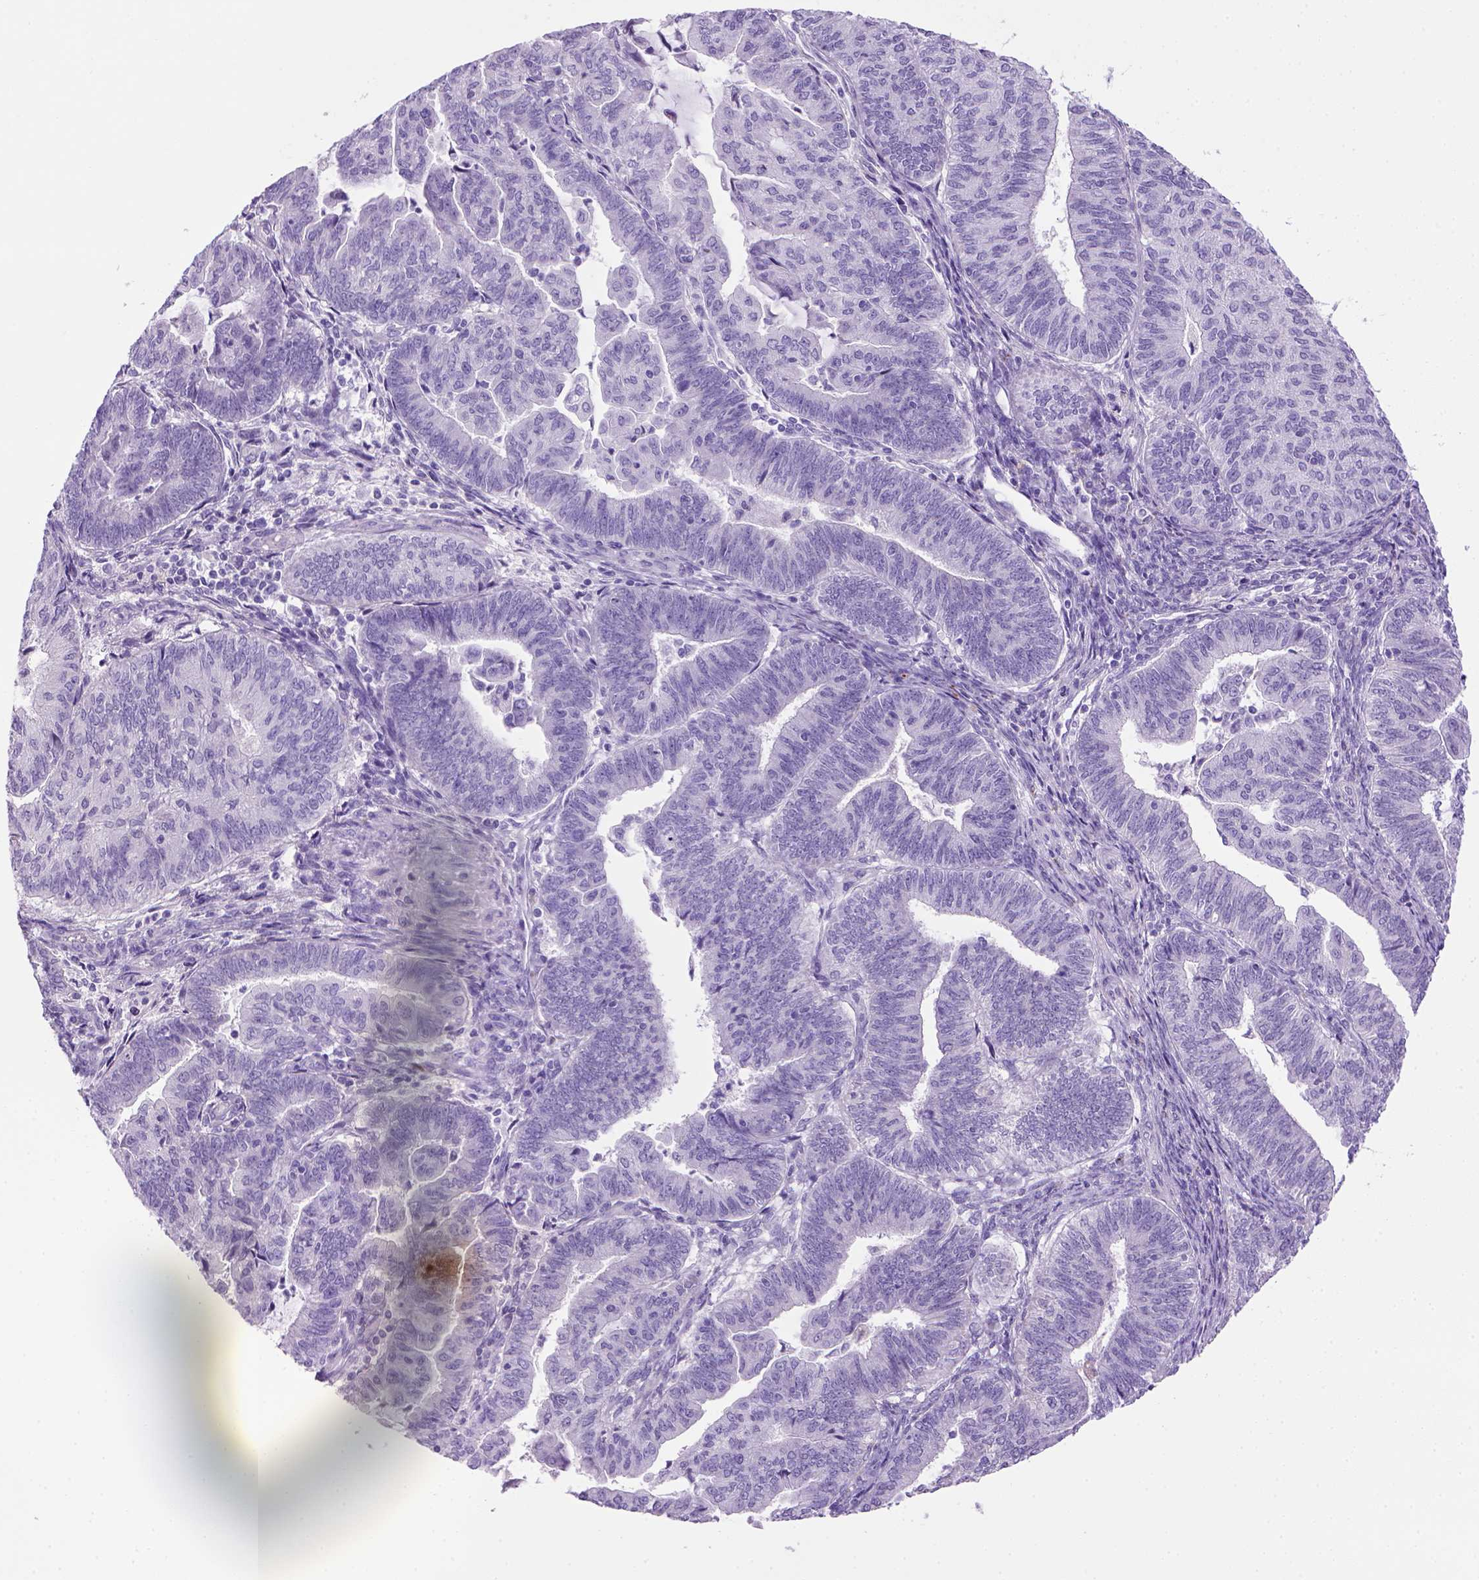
{"staining": {"intensity": "negative", "quantity": "none", "location": "none"}, "tissue": "endometrial cancer", "cell_type": "Tumor cells", "image_type": "cancer", "snomed": [{"axis": "morphology", "description": "Adenocarcinoma, NOS"}, {"axis": "topography", "description": "Endometrium"}], "caption": "Endometrial adenocarcinoma was stained to show a protein in brown. There is no significant positivity in tumor cells.", "gene": "ARHGEF33", "patient": {"sex": "female", "age": 82}}